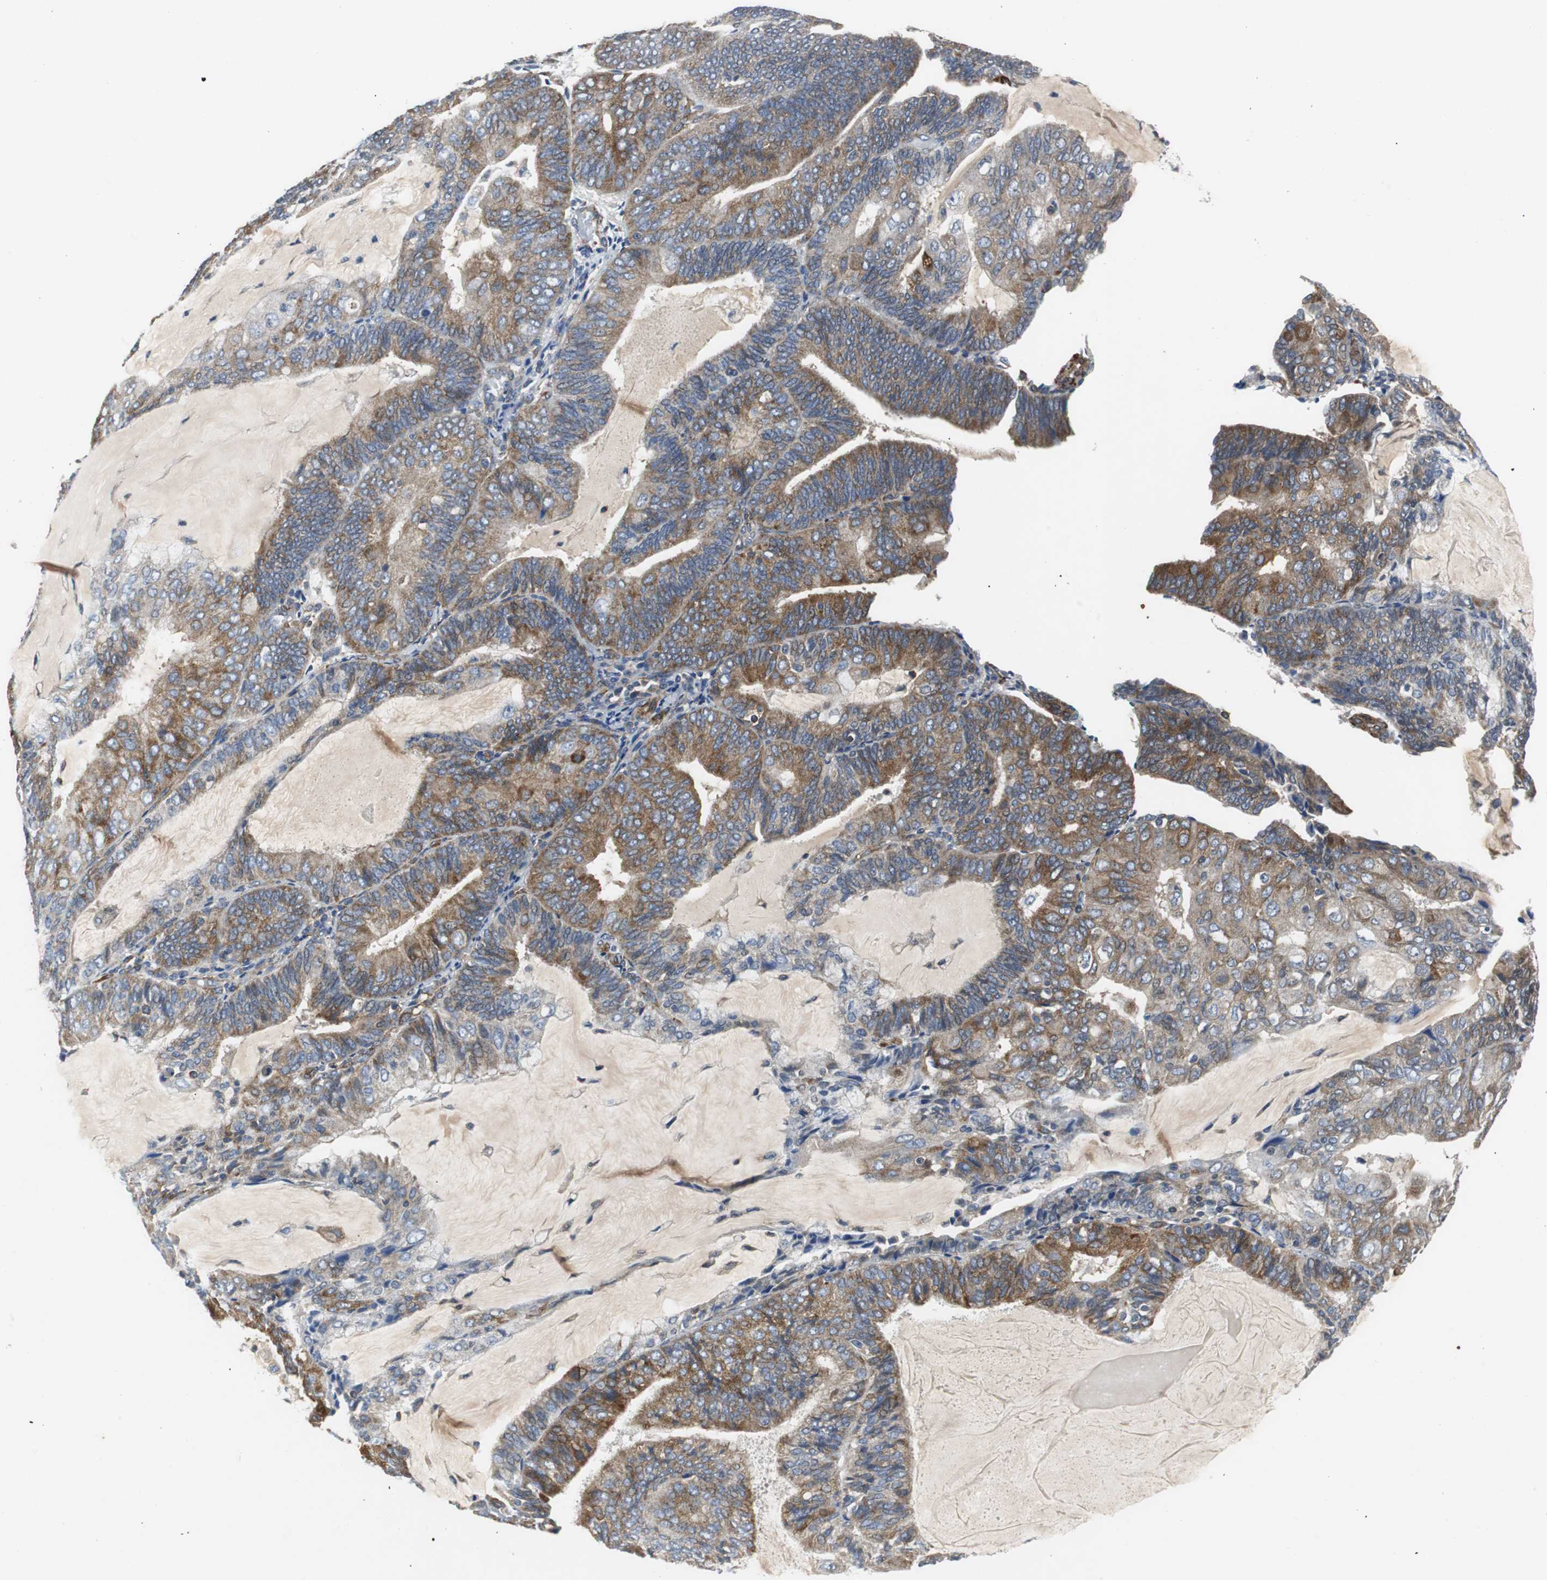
{"staining": {"intensity": "moderate", "quantity": "25%-75%", "location": "cytoplasmic/membranous"}, "tissue": "endometrial cancer", "cell_type": "Tumor cells", "image_type": "cancer", "snomed": [{"axis": "morphology", "description": "Adenocarcinoma, NOS"}, {"axis": "topography", "description": "Endometrium"}], "caption": "IHC (DAB (3,3'-diaminobenzidine)) staining of endometrial adenocarcinoma exhibits moderate cytoplasmic/membranous protein positivity in about 25%-75% of tumor cells. Nuclei are stained in blue.", "gene": "ISCU", "patient": {"sex": "female", "age": 81}}